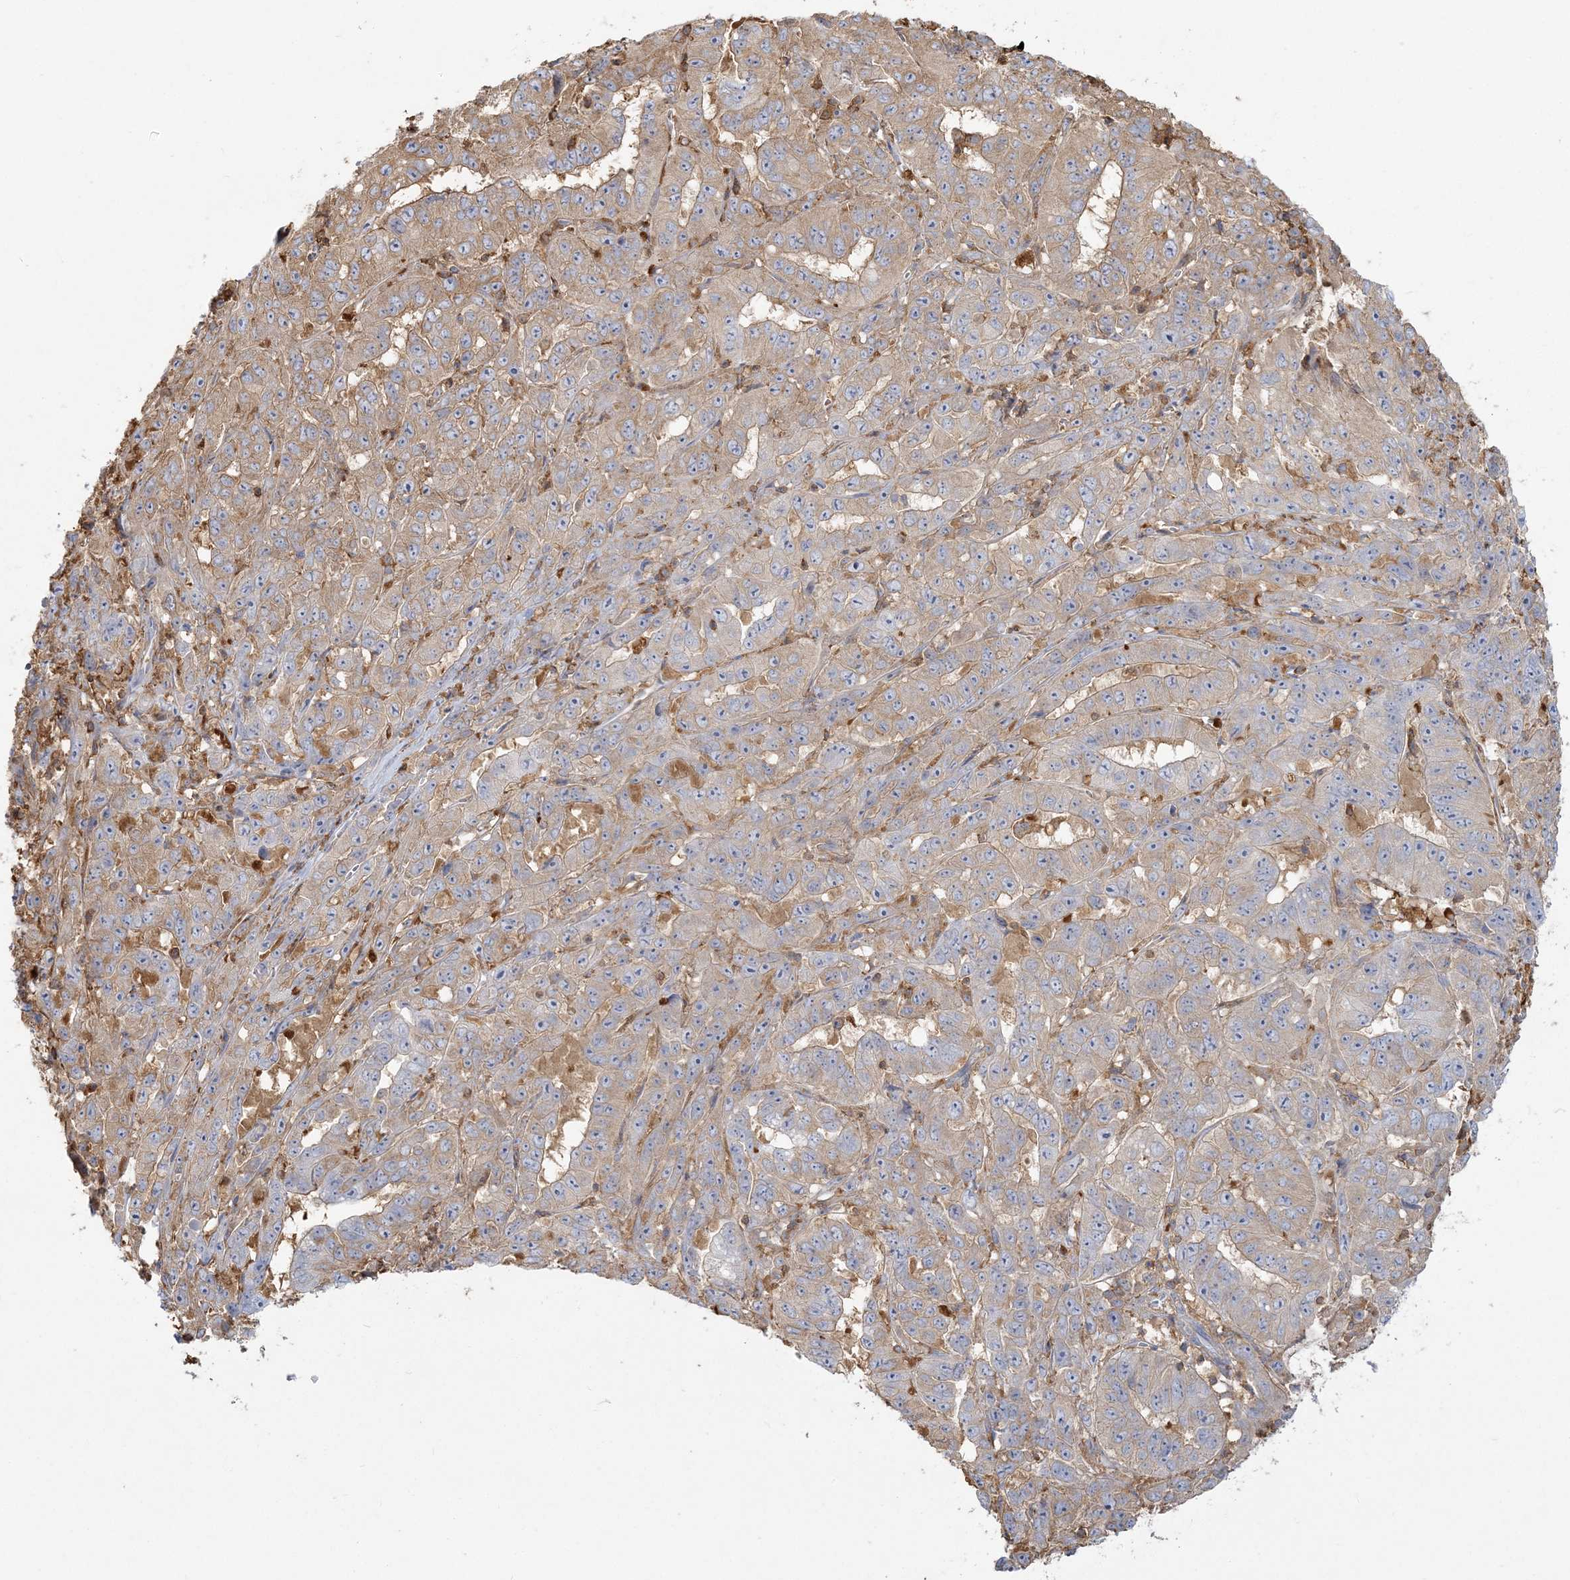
{"staining": {"intensity": "weak", "quantity": "25%-75%", "location": "cytoplasmic/membranous"}, "tissue": "pancreatic cancer", "cell_type": "Tumor cells", "image_type": "cancer", "snomed": [{"axis": "morphology", "description": "Adenocarcinoma, NOS"}, {"axis": "topography", "description": "Pancreas"}], "caption": "IHC of human pancreatic adenocarcinoma reveals low levels of weak cytoplasmic/membranous expression in approximately 25%-75% of tumor cells.", "gene": "ANKS1A", "patient": {"sex": "male", "age": 63}}